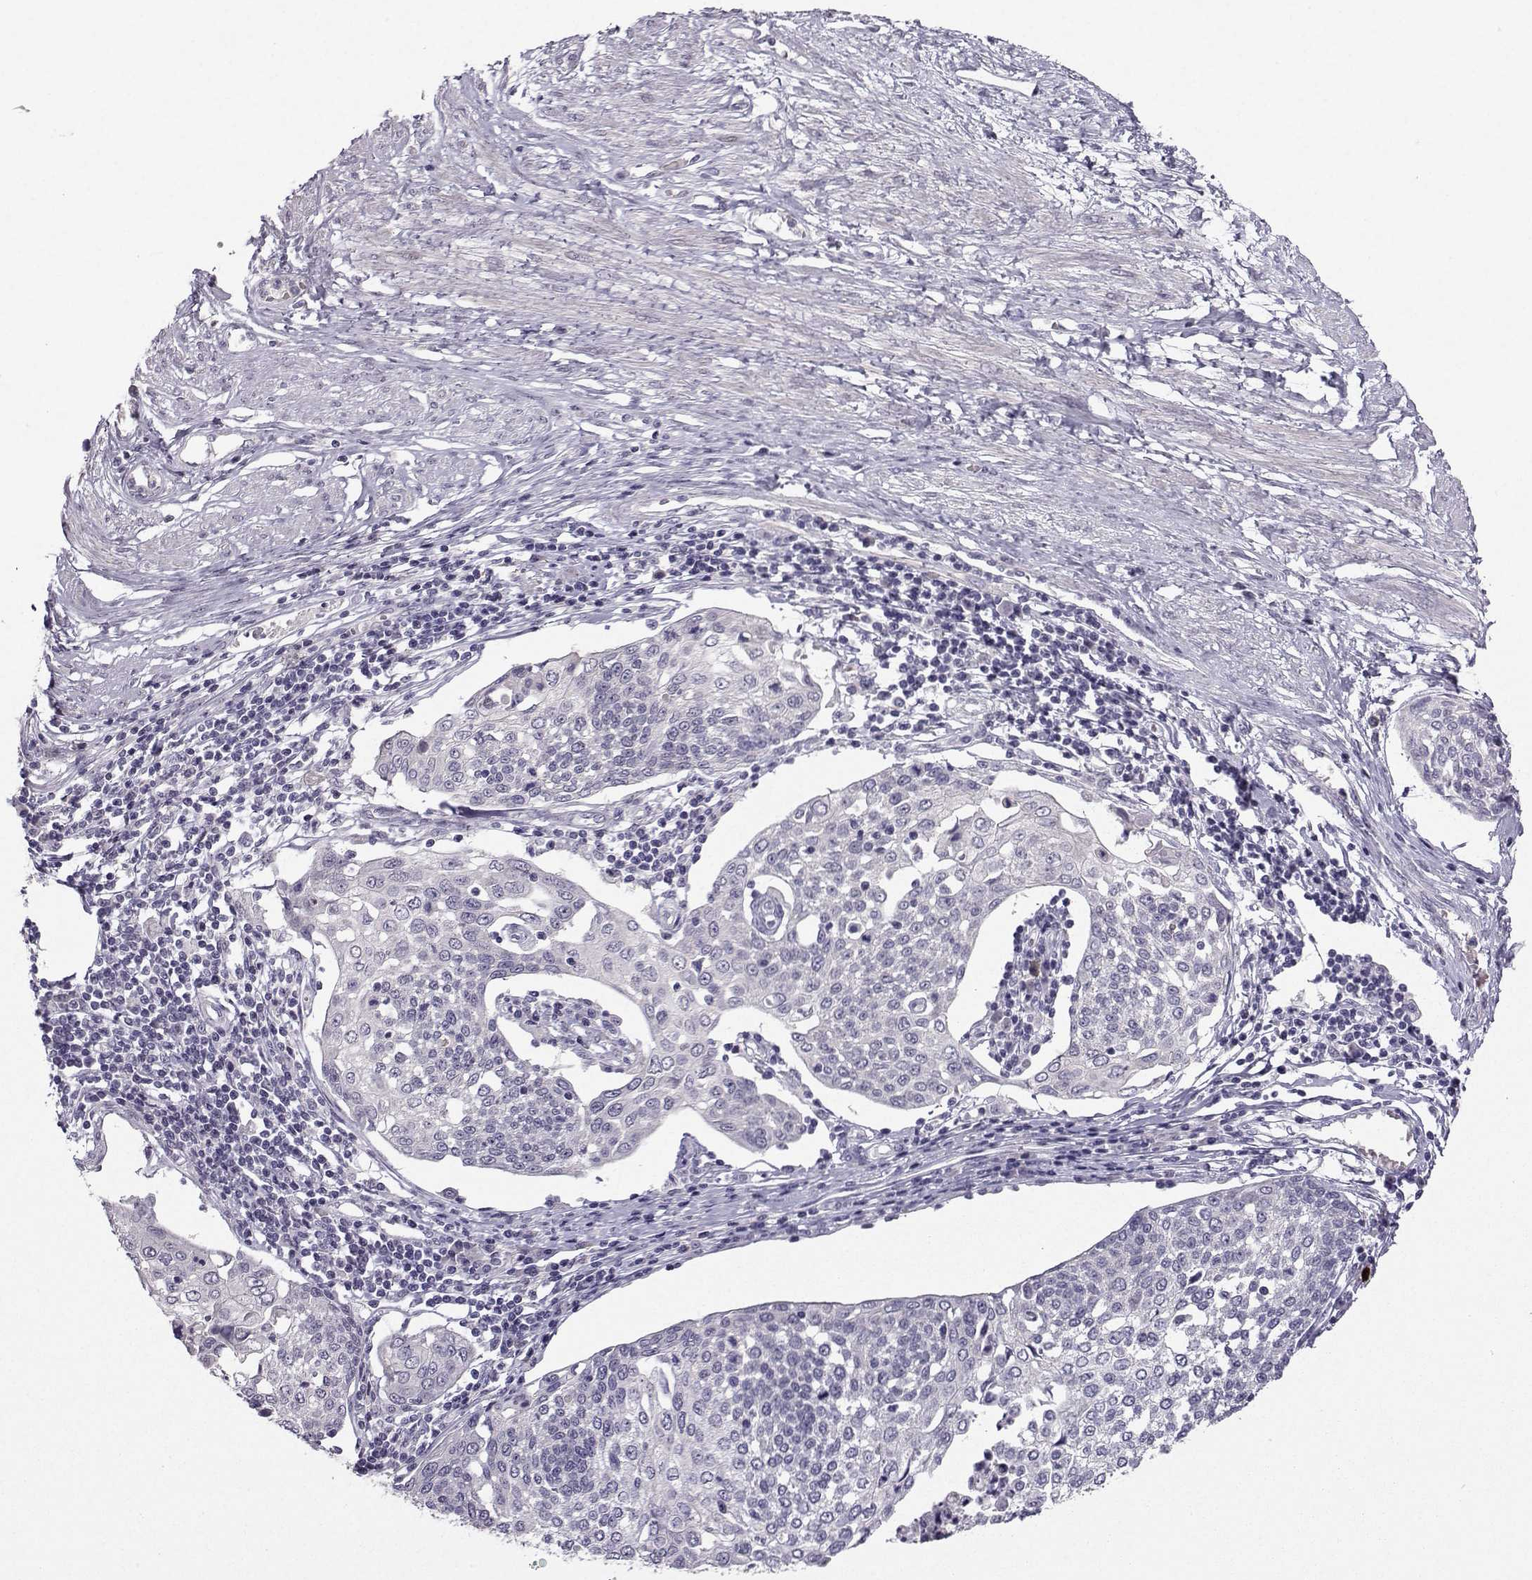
{"staining": {"intensity": "negative", "quantity": "none", "location": "none"}, "tissue": "cervical cancer", "cell_type": "Tumor cells", "image_type": "cancer", "snomed": [{"axis": "morphology", "description": "Squamous cell carcinoma, NOS"}, {"axis": "topography", "description": "Cervix"}], "caption": "Micrograph shows no protein positivity in tumor cells of squamous cell carcinoma (cervical) tissue.", "gene": "LIN28A", "patient": {"sex": "female", "age": 34}}